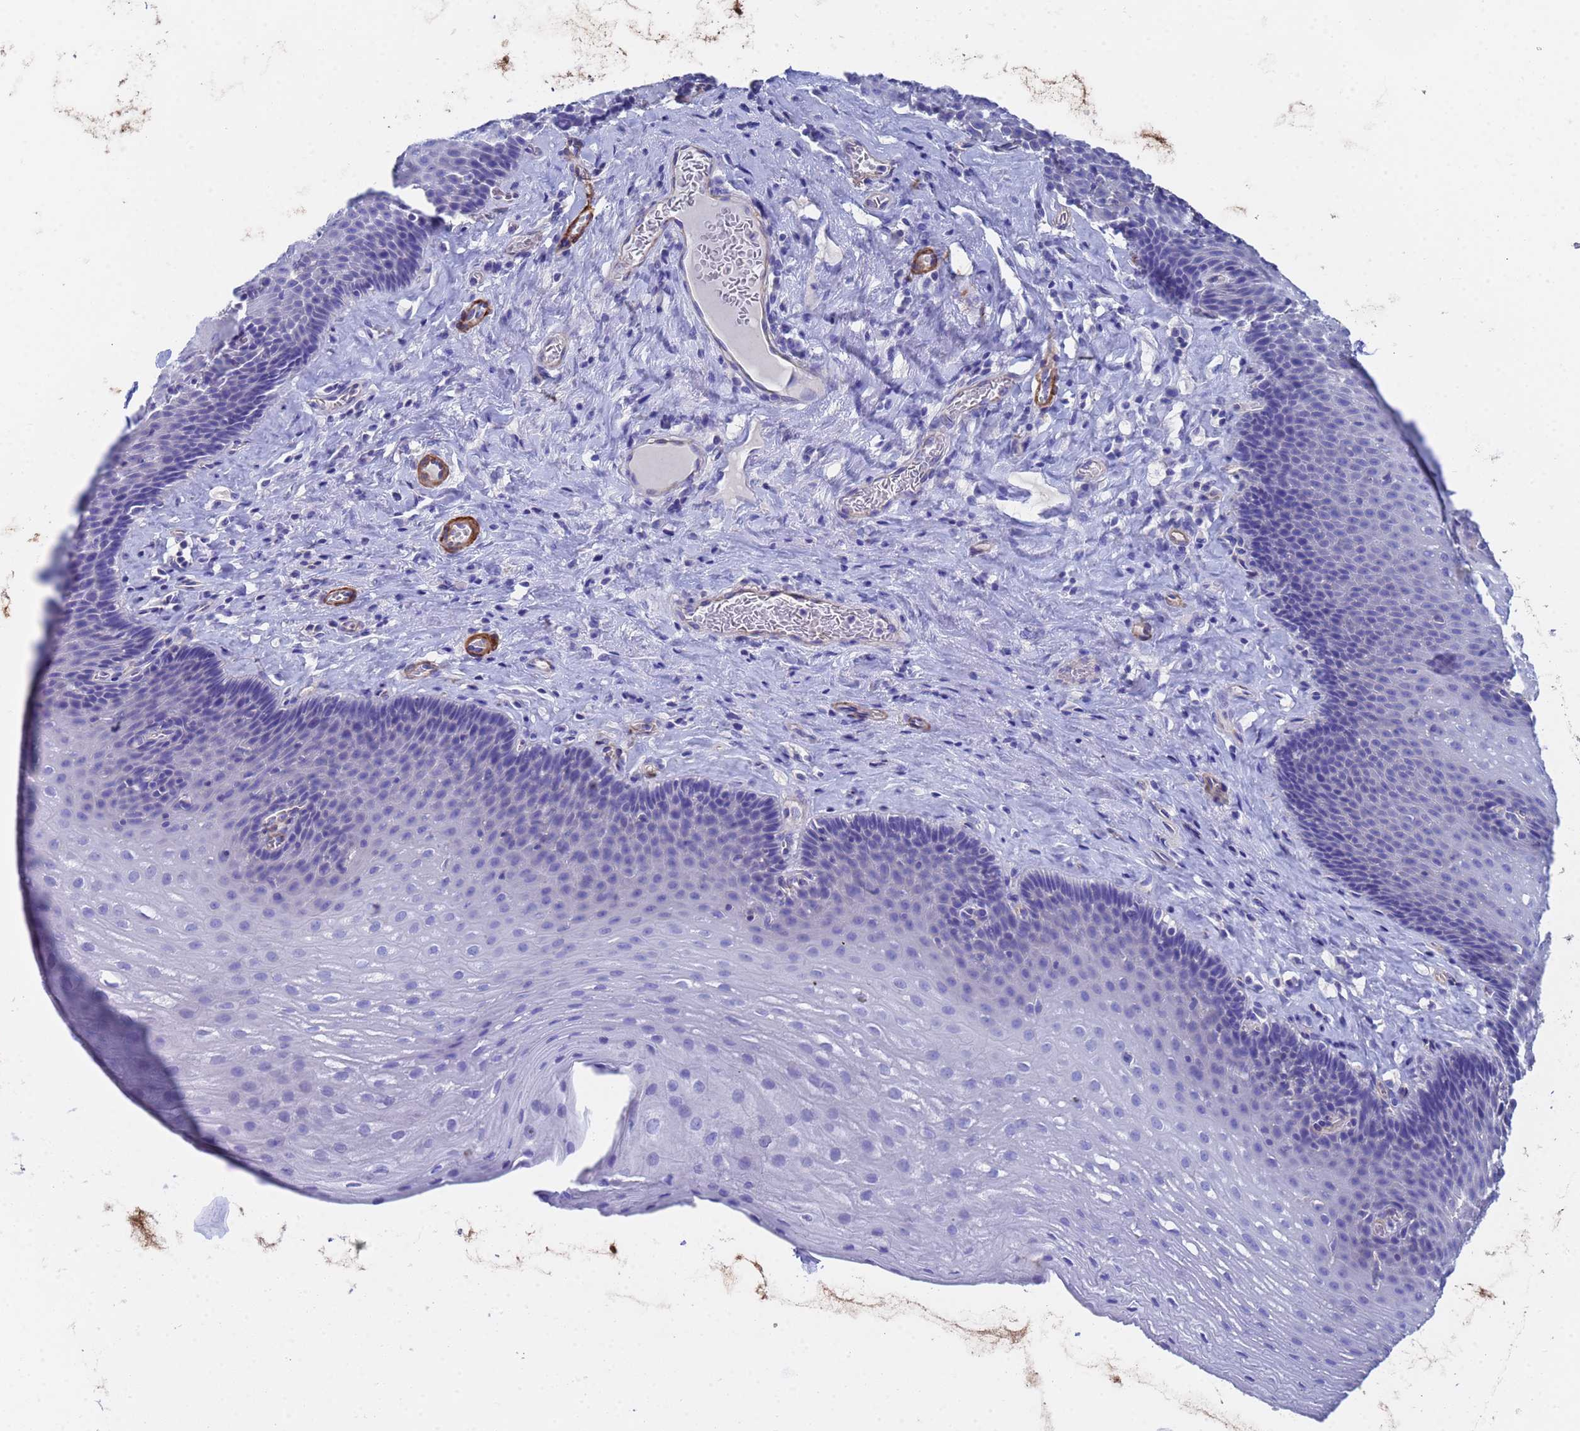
{"staining": {"intensity": "negative", "quantity": "none", "location": "none"}, "tissue": "esophagus", "cell_type": "Squamous epithelial cells", "image_type": "normal", "snomed": [{"axis": "morphology", "description": "Normal tissue, NOS"}, {"axis": "topography", "description": "Esophagus"}], "caption": "DAB (3,3'-diaminobenzidine) immunohistochemical staining of unremarkable human esophagus demonstrates no significant positivity in squamous epithelial cells. (Immunohistochemistry (ihc), brightfield microscopy, high magnification).", "gene": "CST1", "patient": {"sex": "female", "age": 66}}